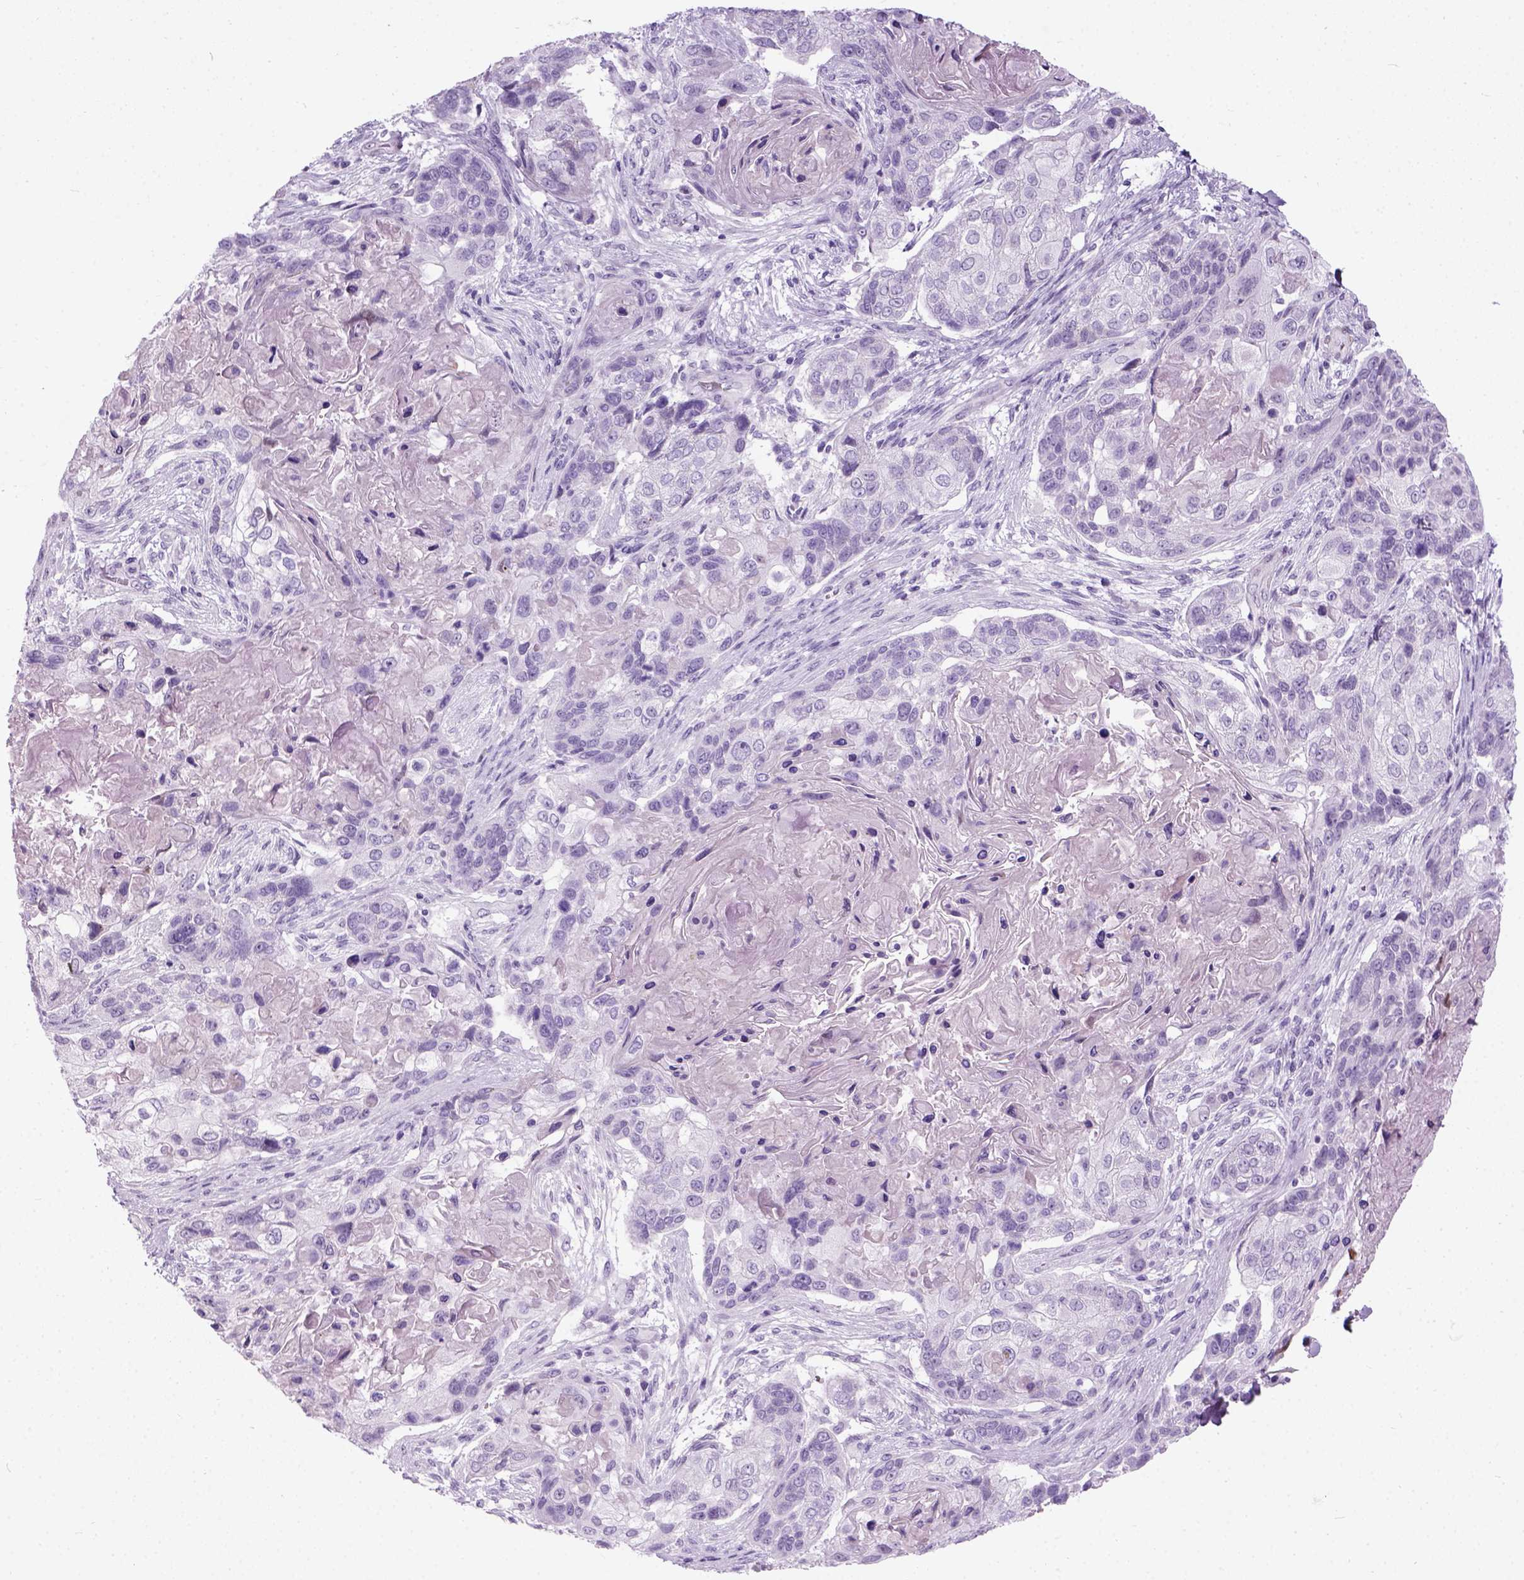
{"staining": {"intensity": "negative", "quantity": "none", "location": "none"}, "tissue": "lung cancer", "cell_type": "Tumor cells", "image_type": "cancer", "snomed": [{"axis": "morphology", "description": "Squamous cell carcinoma, NOS"}, {"axis": "topography", "description": "Lung"}], "caption": "This is an immunohistochemistry histopathology image of human lung squamous cell carcinoma. There is no positivity in tumor cells.", "gene": "AXDND1", "patient": {"sex": "male", "age": 69}}